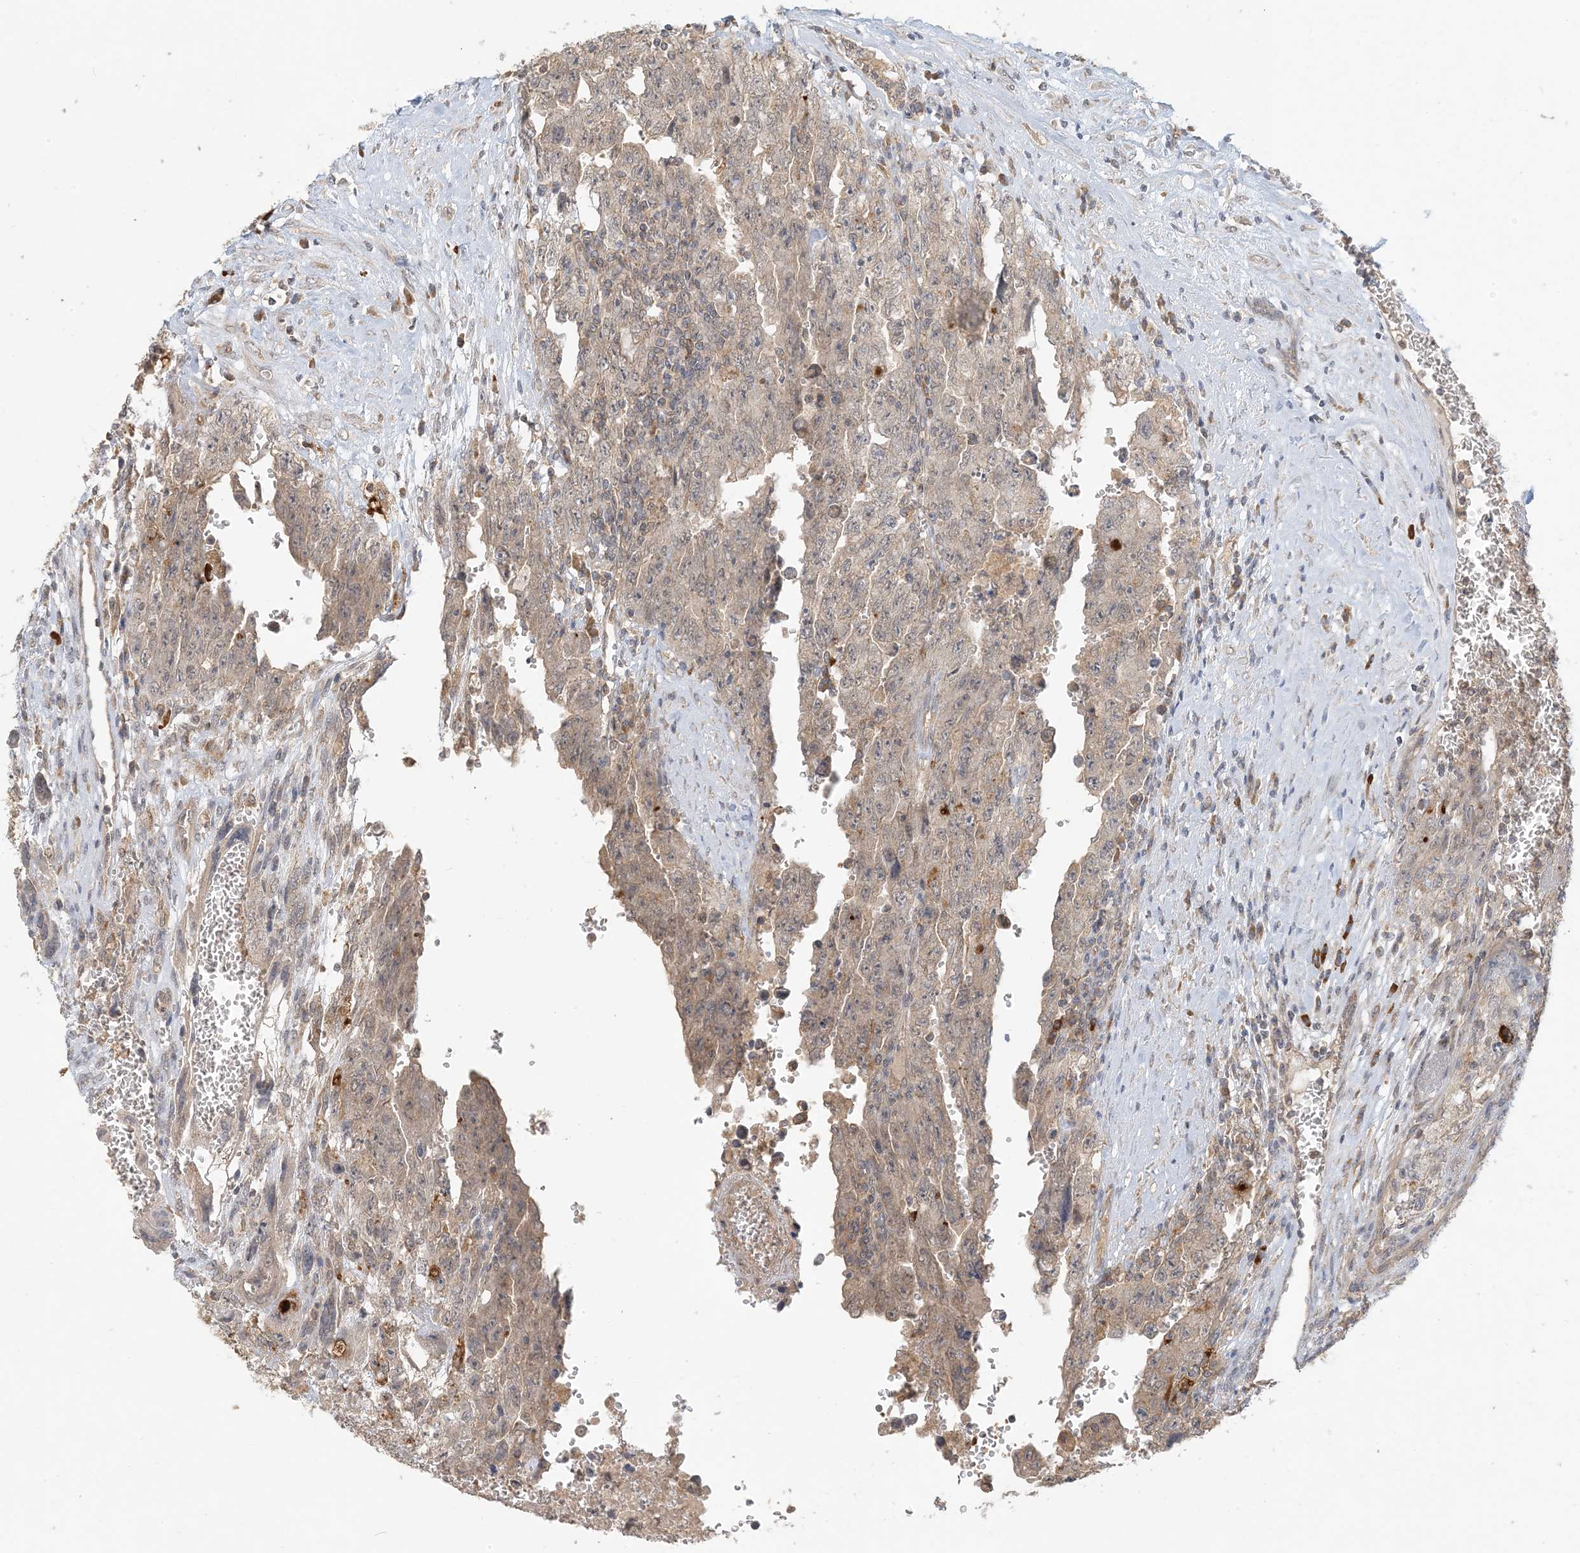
{"staining": {"intensity": "weak", "quantity": ">75%", "location": "cytoplasmic/membranous"}, "tissue": "testis cancer", "cell_type": "Tumor cells", "image_type": "cancer", "snomed": [{"axis": "morphology", "description": "Carcinoma, Embryonal, NOS"}, {"axis": "topography", "description": "Testis"}], "caption": "Immunohistochemistry (IHC) (DAB (3,3'-diaminobenzidine)) staining of embryonal carcinoma (testis) reveals weak cytoplasmic/membranous protein staining in approximately >75% of tumor cells.", "gene": "MCOLN1", "patient": {"sex": "male", "age": 28}}